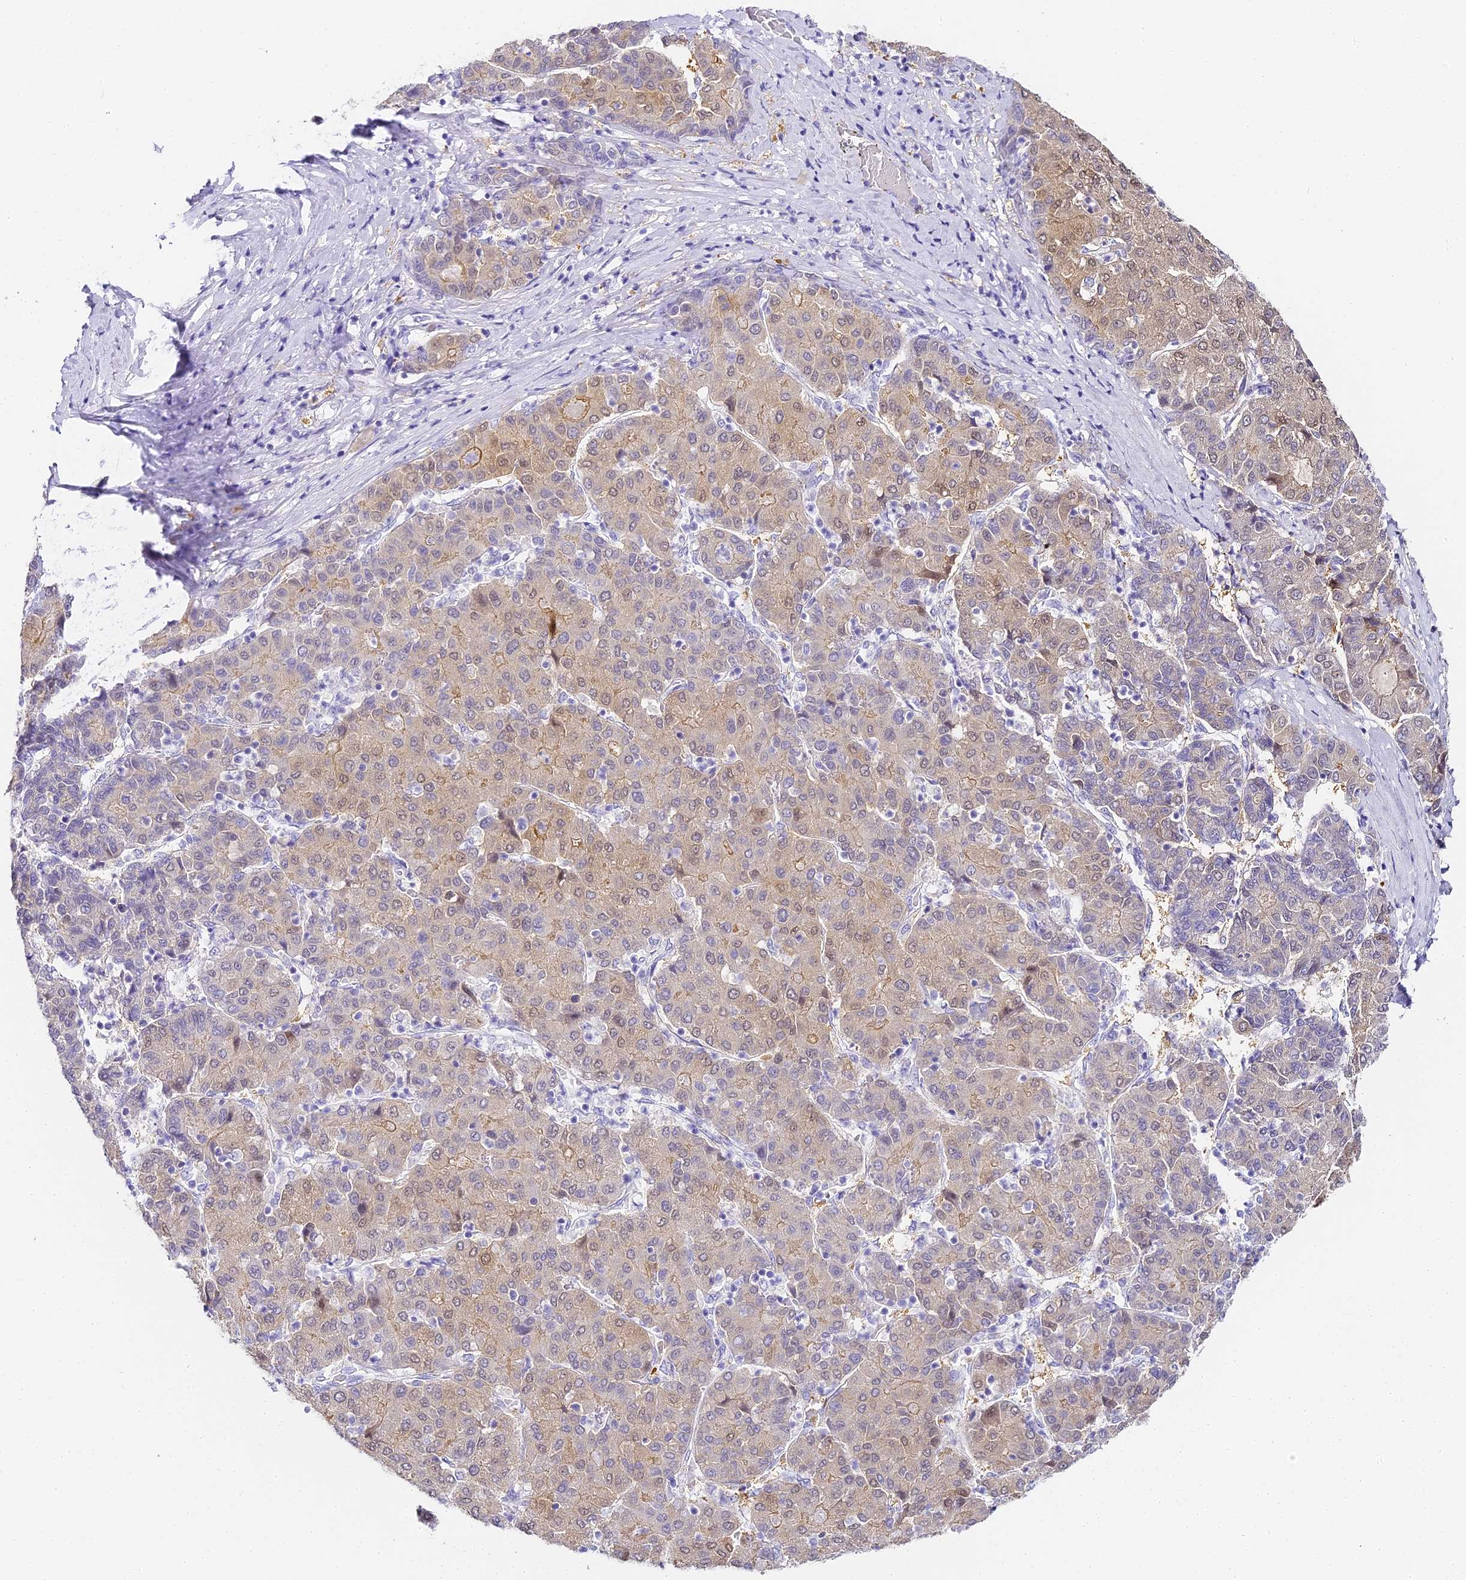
{"staining": {"intensity": "weak", "quantity": "25%-75%", "location": "cytoplasmic/membranous,nuclear"}, "tissue": "liver cancer", "cell_type": "Tumor cells", "image_type": "cancer", "snomed": [{"axis": "morphology", "description": "Carcinoma, Hepatocellular, NOS"}, {"axis": "topography", "description": "Liver"}], "caption": "A histopathology image of liver hepatocellular carcinoma stained for a protein displays weak cytoplasmic/membranous and nuclear brown staining in tumor cells.", "gene": "ABHD14A-ACY1", "patient": {"sex": "male", "age": 65}}